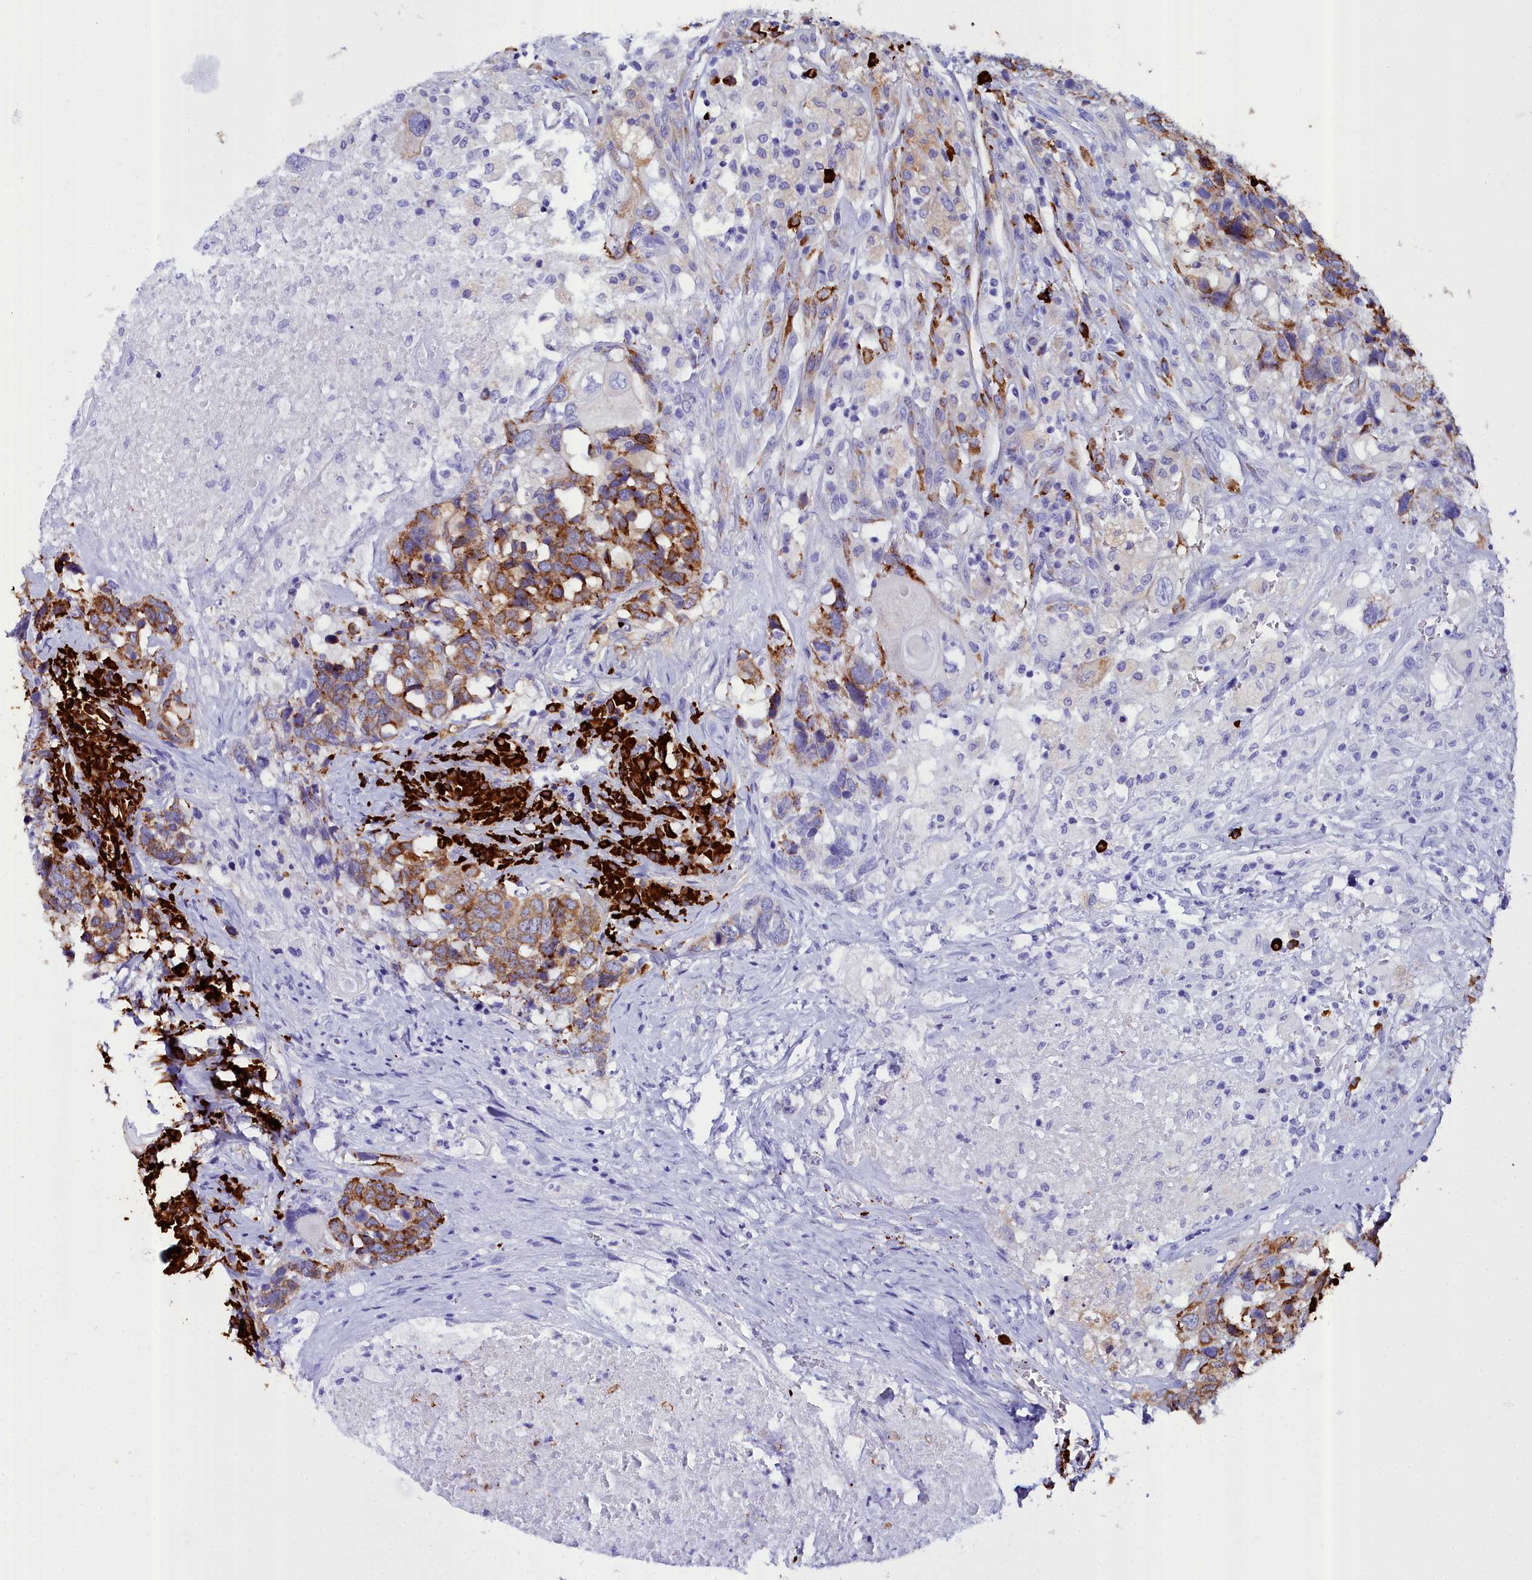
{"staining": {"intensity": "moderate", "quantity": "25%-75%", "location": "cytoplasmic/membranous"}, "tissue": "head and neck cancer", "cell_type": "Tumor cells", "image_type": "cancer", "snomed": [{"axis": "morphology", "description": "Squamous cell carcinoma, NOS"}, {"axis": "topography", "description": "Head-Neck"}], "caption": "Human head and neck cancer stained with a protein marker reveals moderate staining in tumor cells.", "gene": "TXNDC5", "patient": {"sex": "male", "age": 66}}